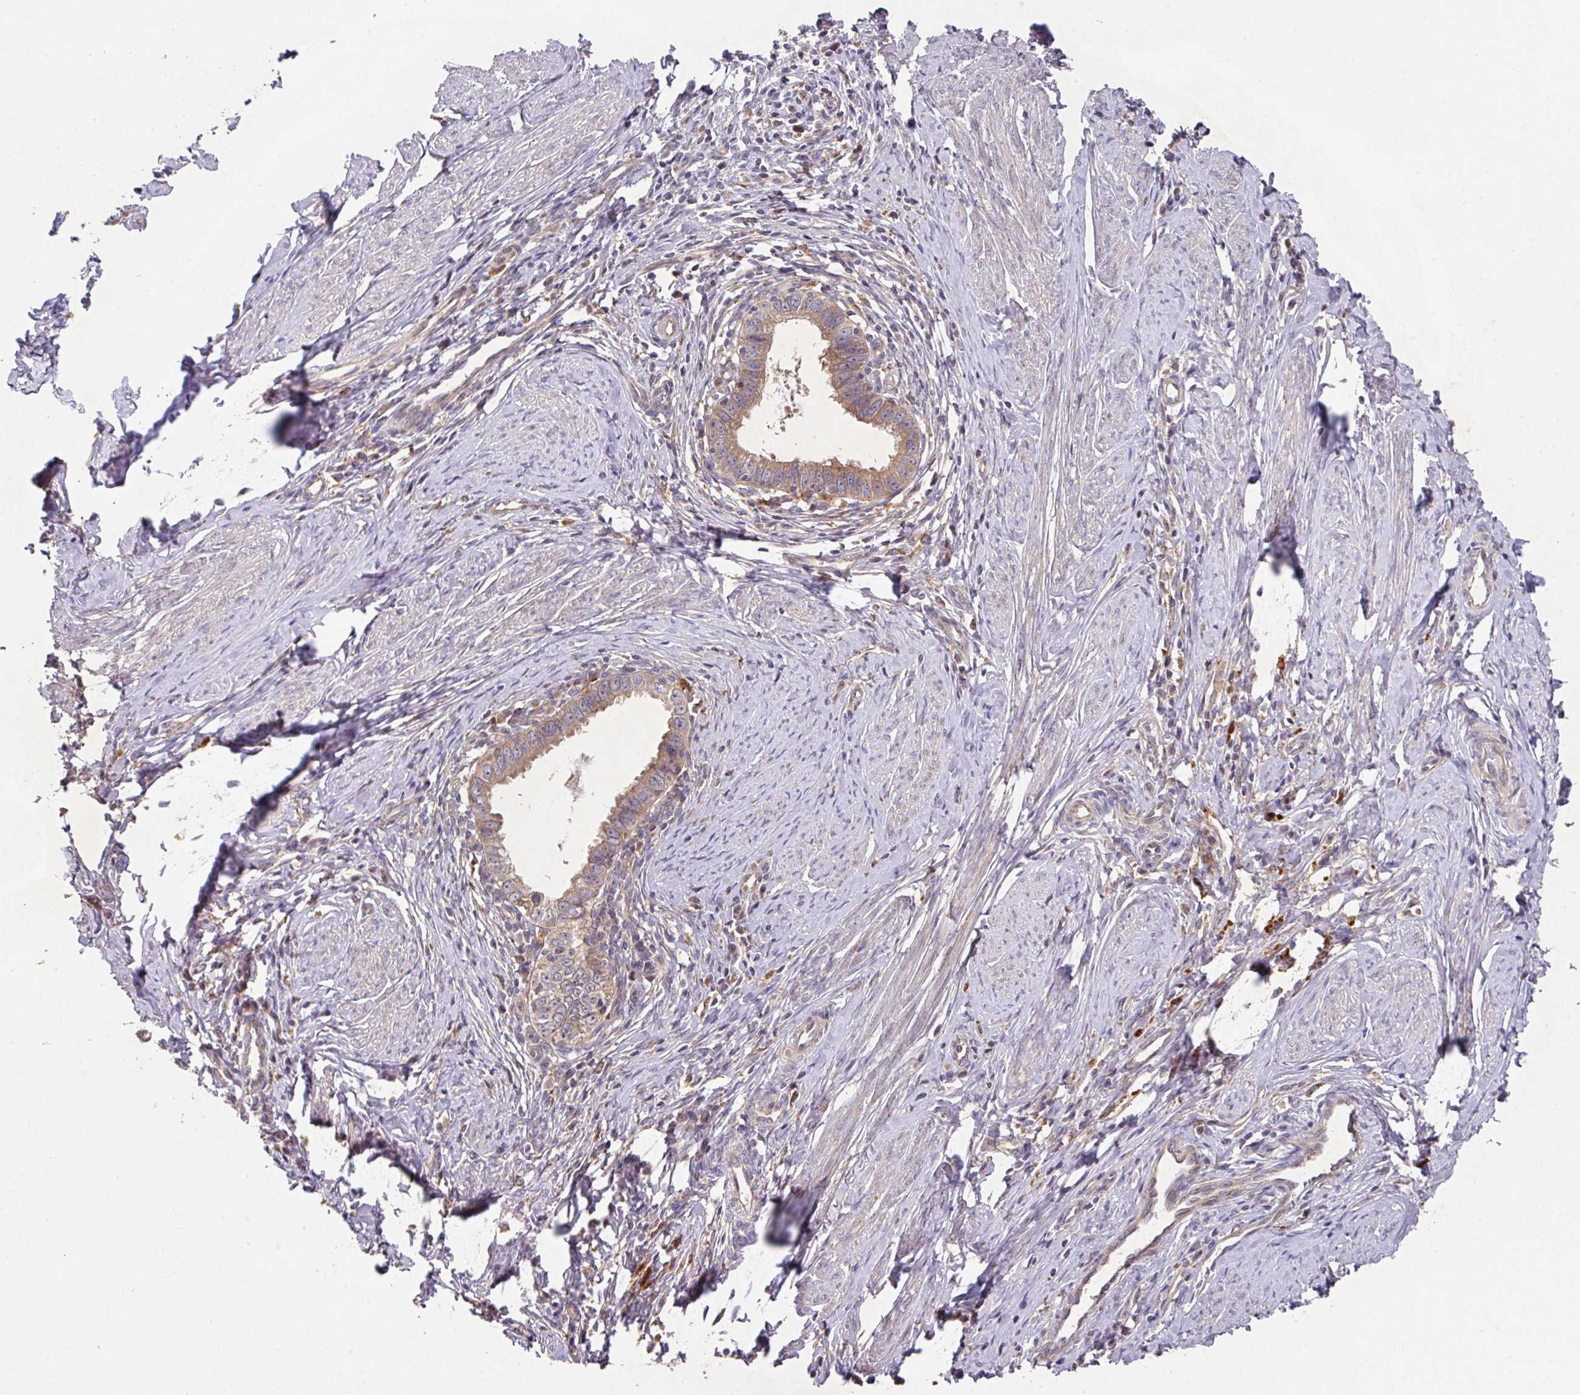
{"staining": {"intensity": "moderate", "quantity": ">75%", "location": "cytoplasmic/membranous"}, "tissue": "cervical cancer", "cell_type": "Tumor cells", "image_type": "cancer", "snomed": [{"axis": "morphology", "description": "Adenocarcinoma, NOS"}, {"axis": "topography", "description": "Cervix"}], "caption": "IHC of adenocarcinoma (cervical) displays medium levels of moderate cytoplasmic/membranous positivity in about >75% of tumor cells.", "gene": "TRIM14", "patient": {"sex": "female", "age": 36}}